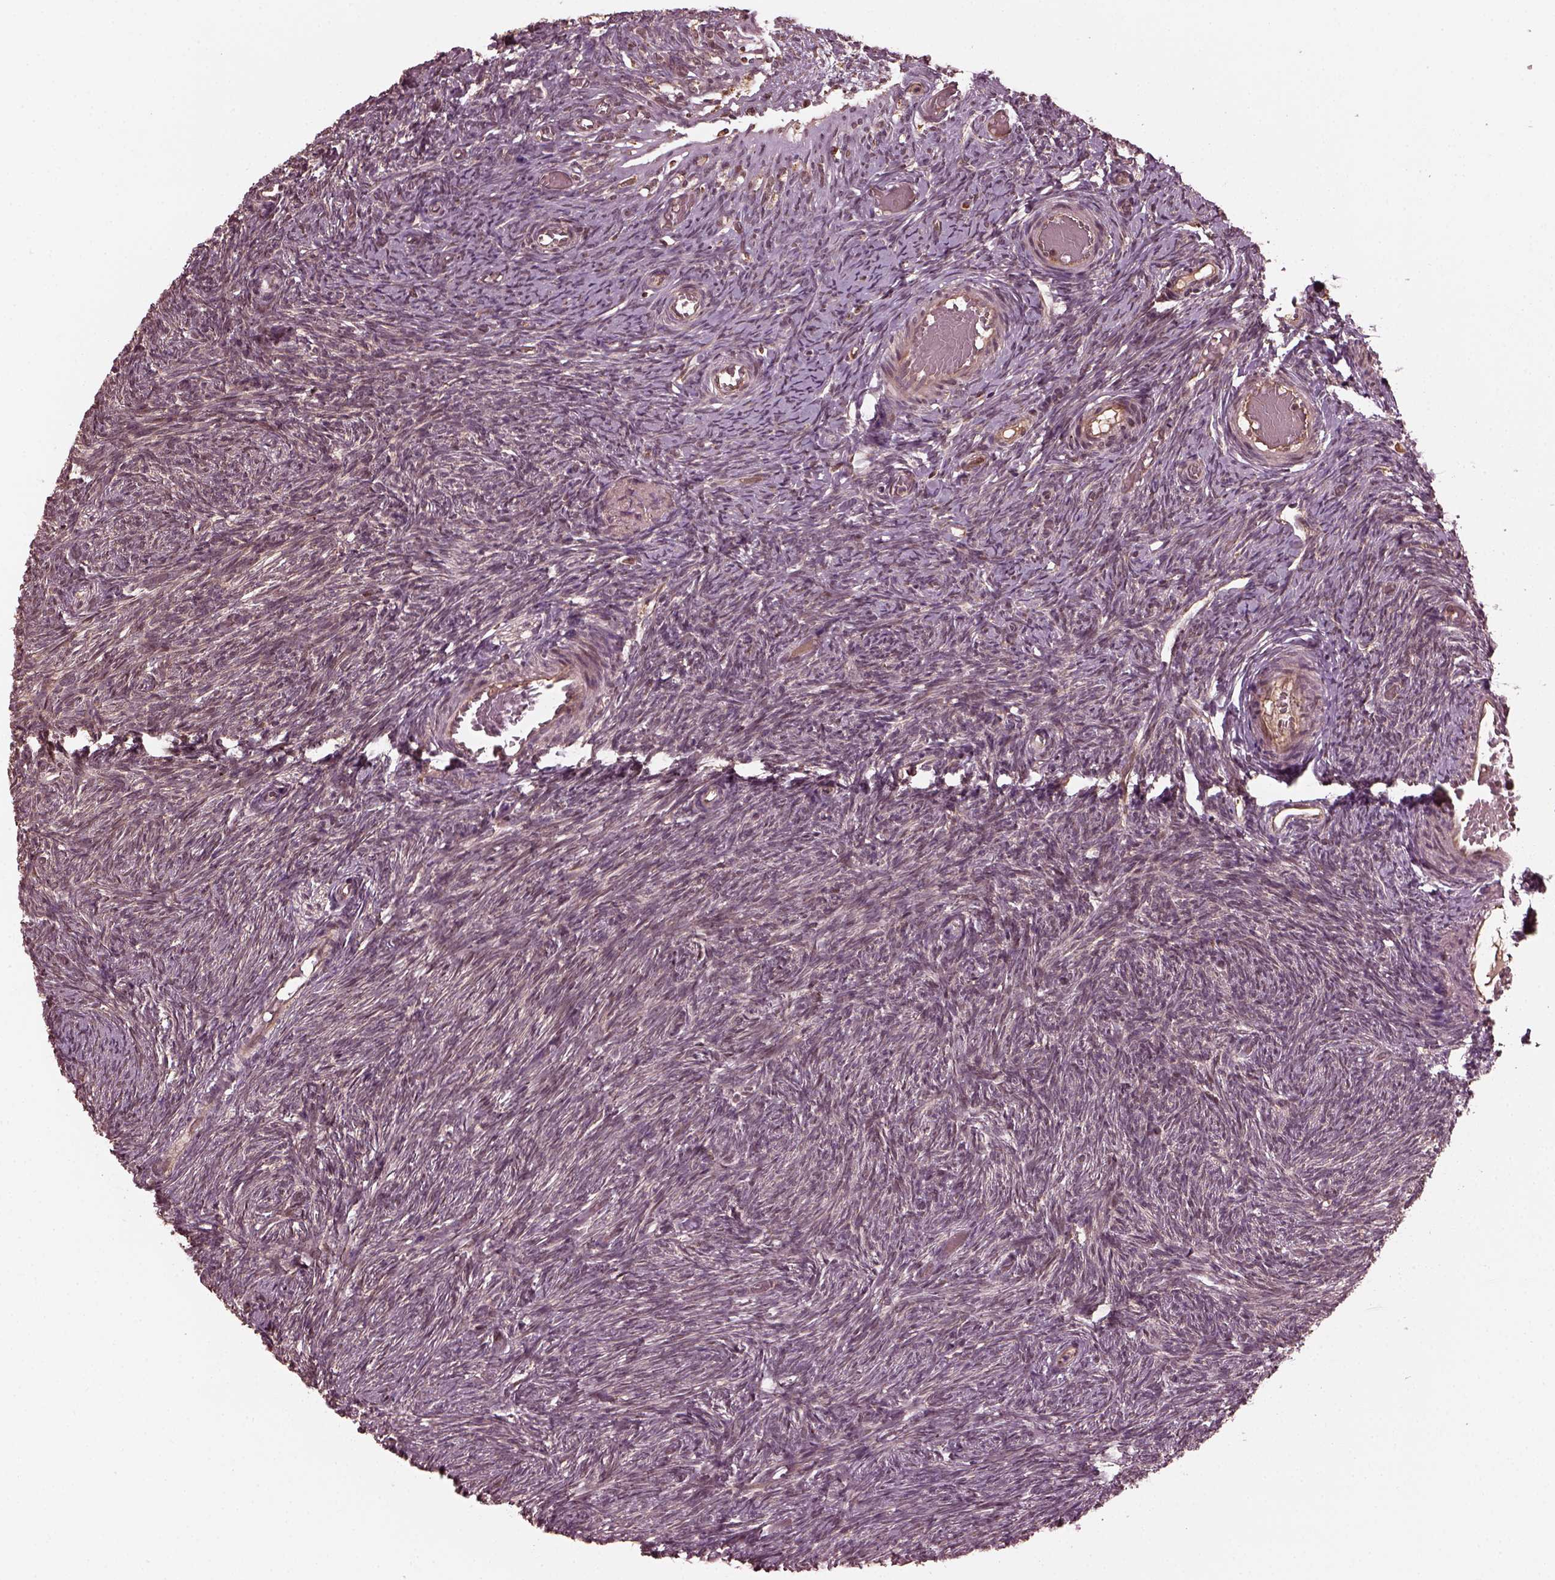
{"staining": {"intensity": "strong", "quantity": ">75%", "location": "cytoplasmic/membranous"}, "tissue": "ovary", "cell_type": "Follicle cells", "image_type": "normal", "snomed": [{"axis": "morphology", "description": "Normal tissue, NOS"}, {"axis": "topography", "description": "Ovary"}], "caption": "Follicle cells show high levels of strong cytoplasmic/membranous expression in about >75% of cells in unremarkable ovary.", "gene": "ZNF292", "patient": {"sex": "female", "age": 39}}